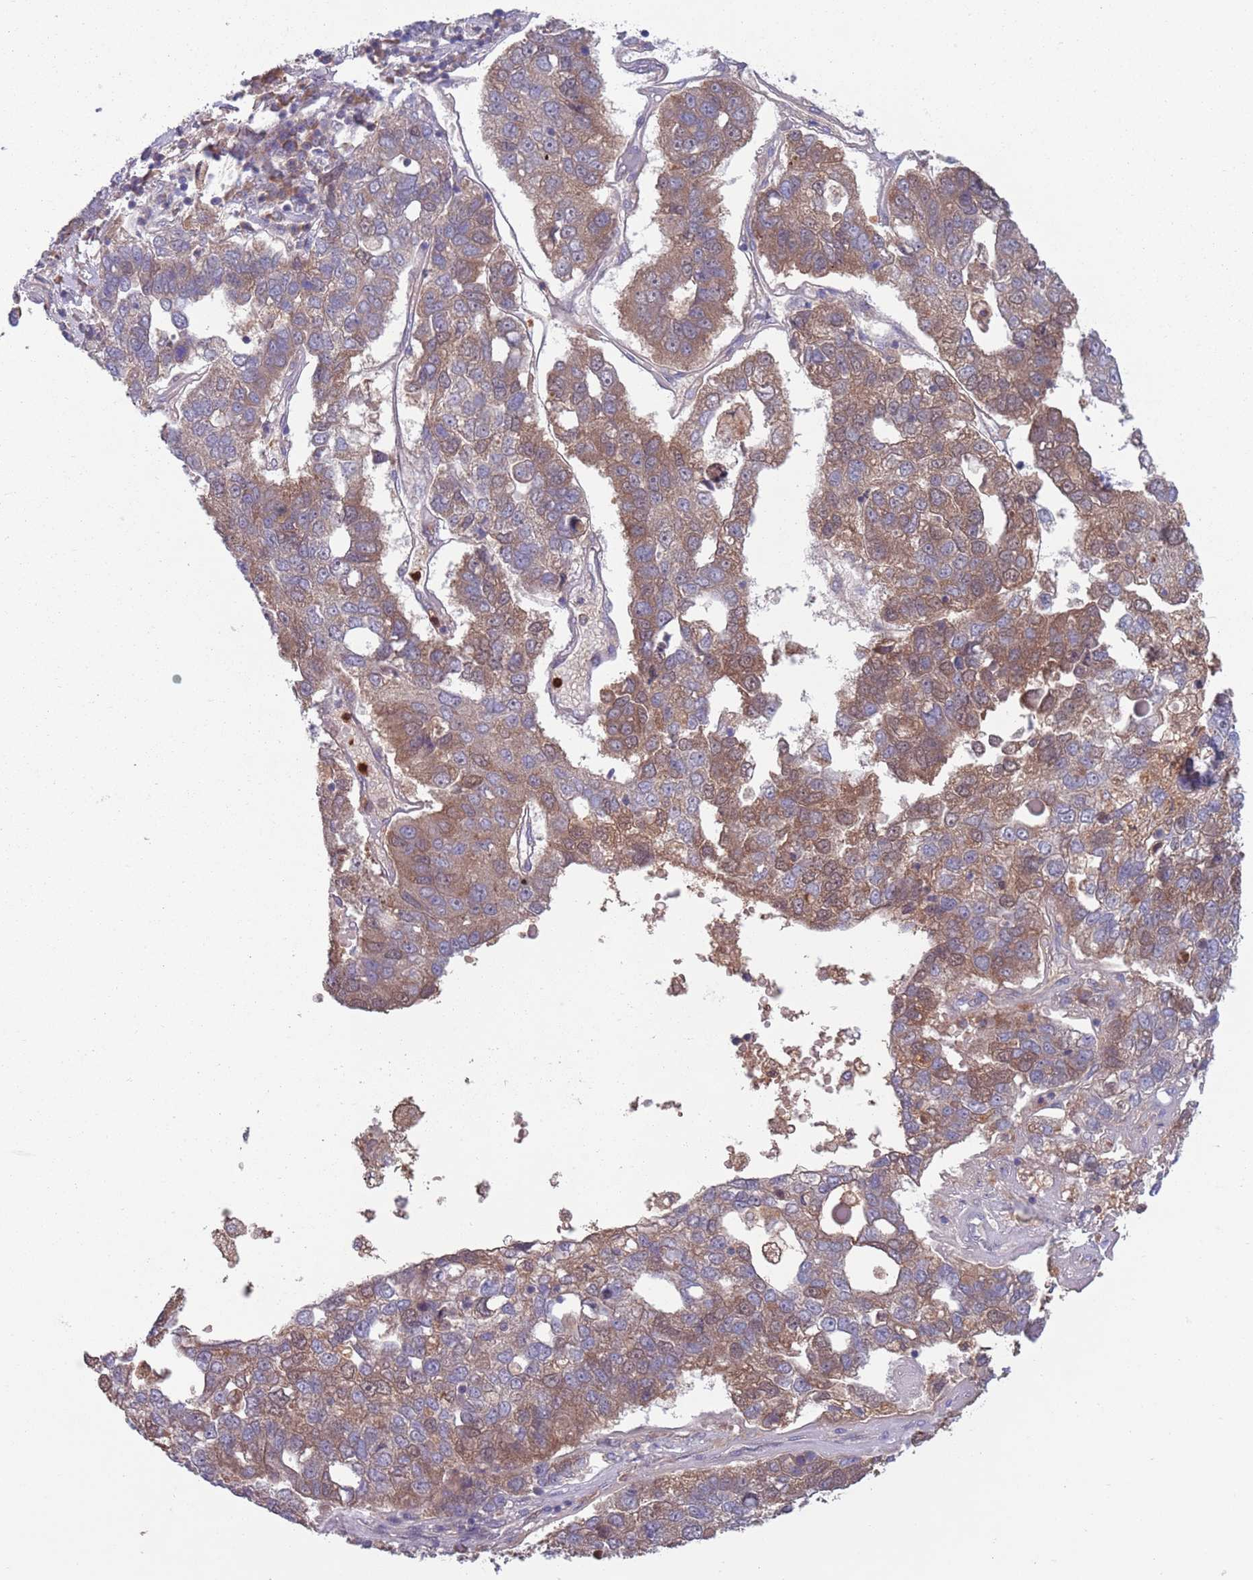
{"staining": {"intensity": "weak", "quantity": "25%-75%", "location": "cytoplasmic/membranous"}, "tissue": "pancreatic cancer", "cell_type": "Tumor cells", "image_type": "cancer", "snomed": [{"axis": "morphology", "description": "Adenocarcinoma, NOS"}, {"axis": "topography", "description": "Pancreas"}], "caption": "Immunohistochemistry (IHC) micrograph of neoplastic tissue: adenocarcinoma (pancreatic) stained using immunohistochemistry (IHC) shows low levels of weak protein expression localized specifically in the cytoplasmic/membranous of tumor cells, appearing as a cytoplasmic/membranous brown color.", "gene": "TYW1", "patient": {"sex": "female", "age": 61}}